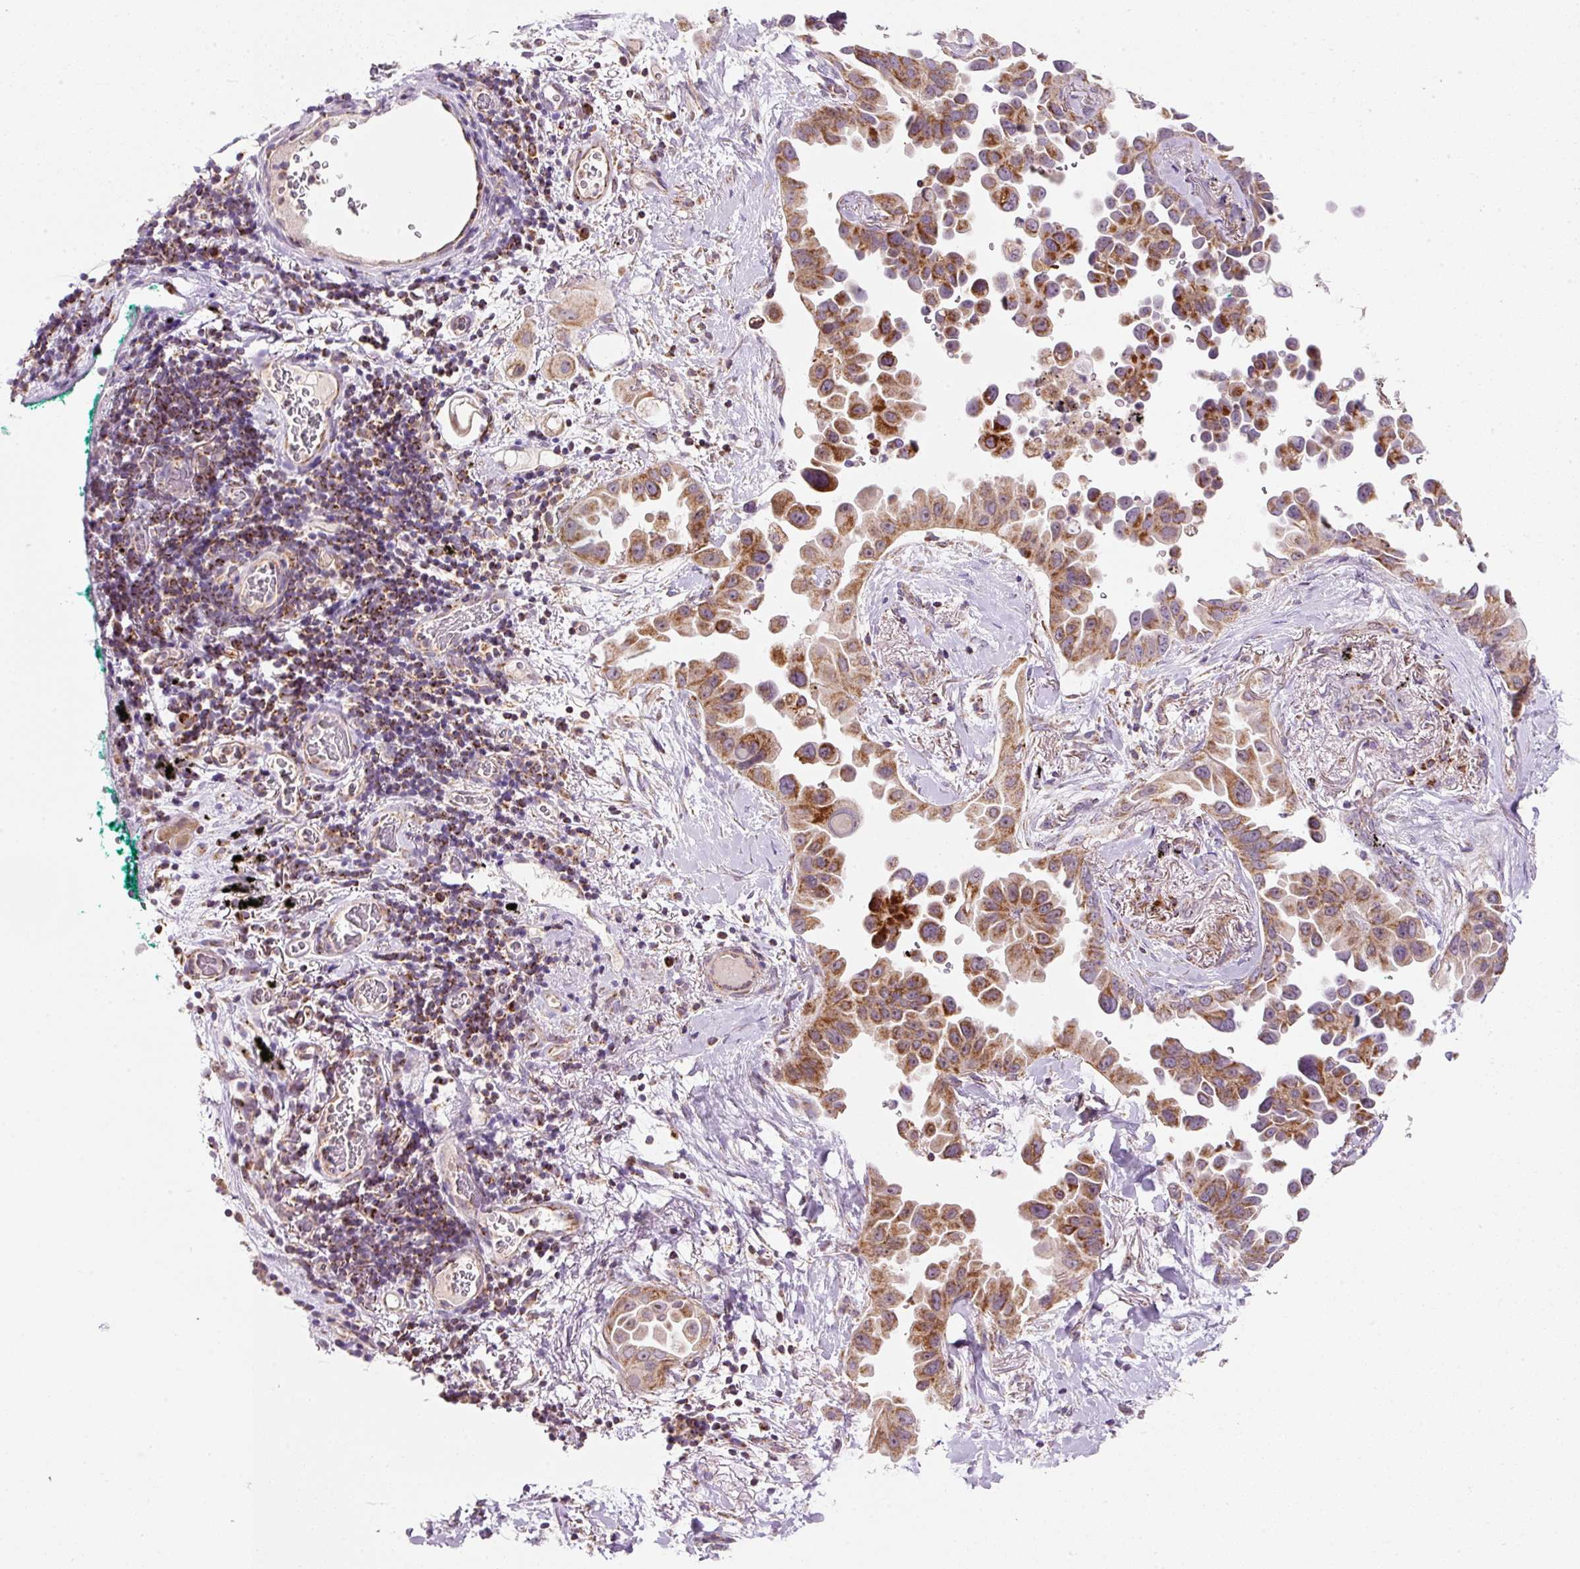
{"staining": {"intensity": "moderate", "quantity": "25%-75%", "location": "cytoplasmic/membranous"}, "tissue": "lung cancer", "cell_type": "Tumor cells", "image_type": "cancer", "snomed": [{"axis": "morphology", "description": "Adenocarcinoma, NOS"}, {"axis": "topography", "description": "Lung"}], "caption": "Human lung adenocarcinoma stained for a protein (brown) displays moderate cytoplasmic/membranous positive staining in about 25%-75% of tumor cells.", "gene": "FAM78B", "patient": {"sex": "female", "age": 67}}